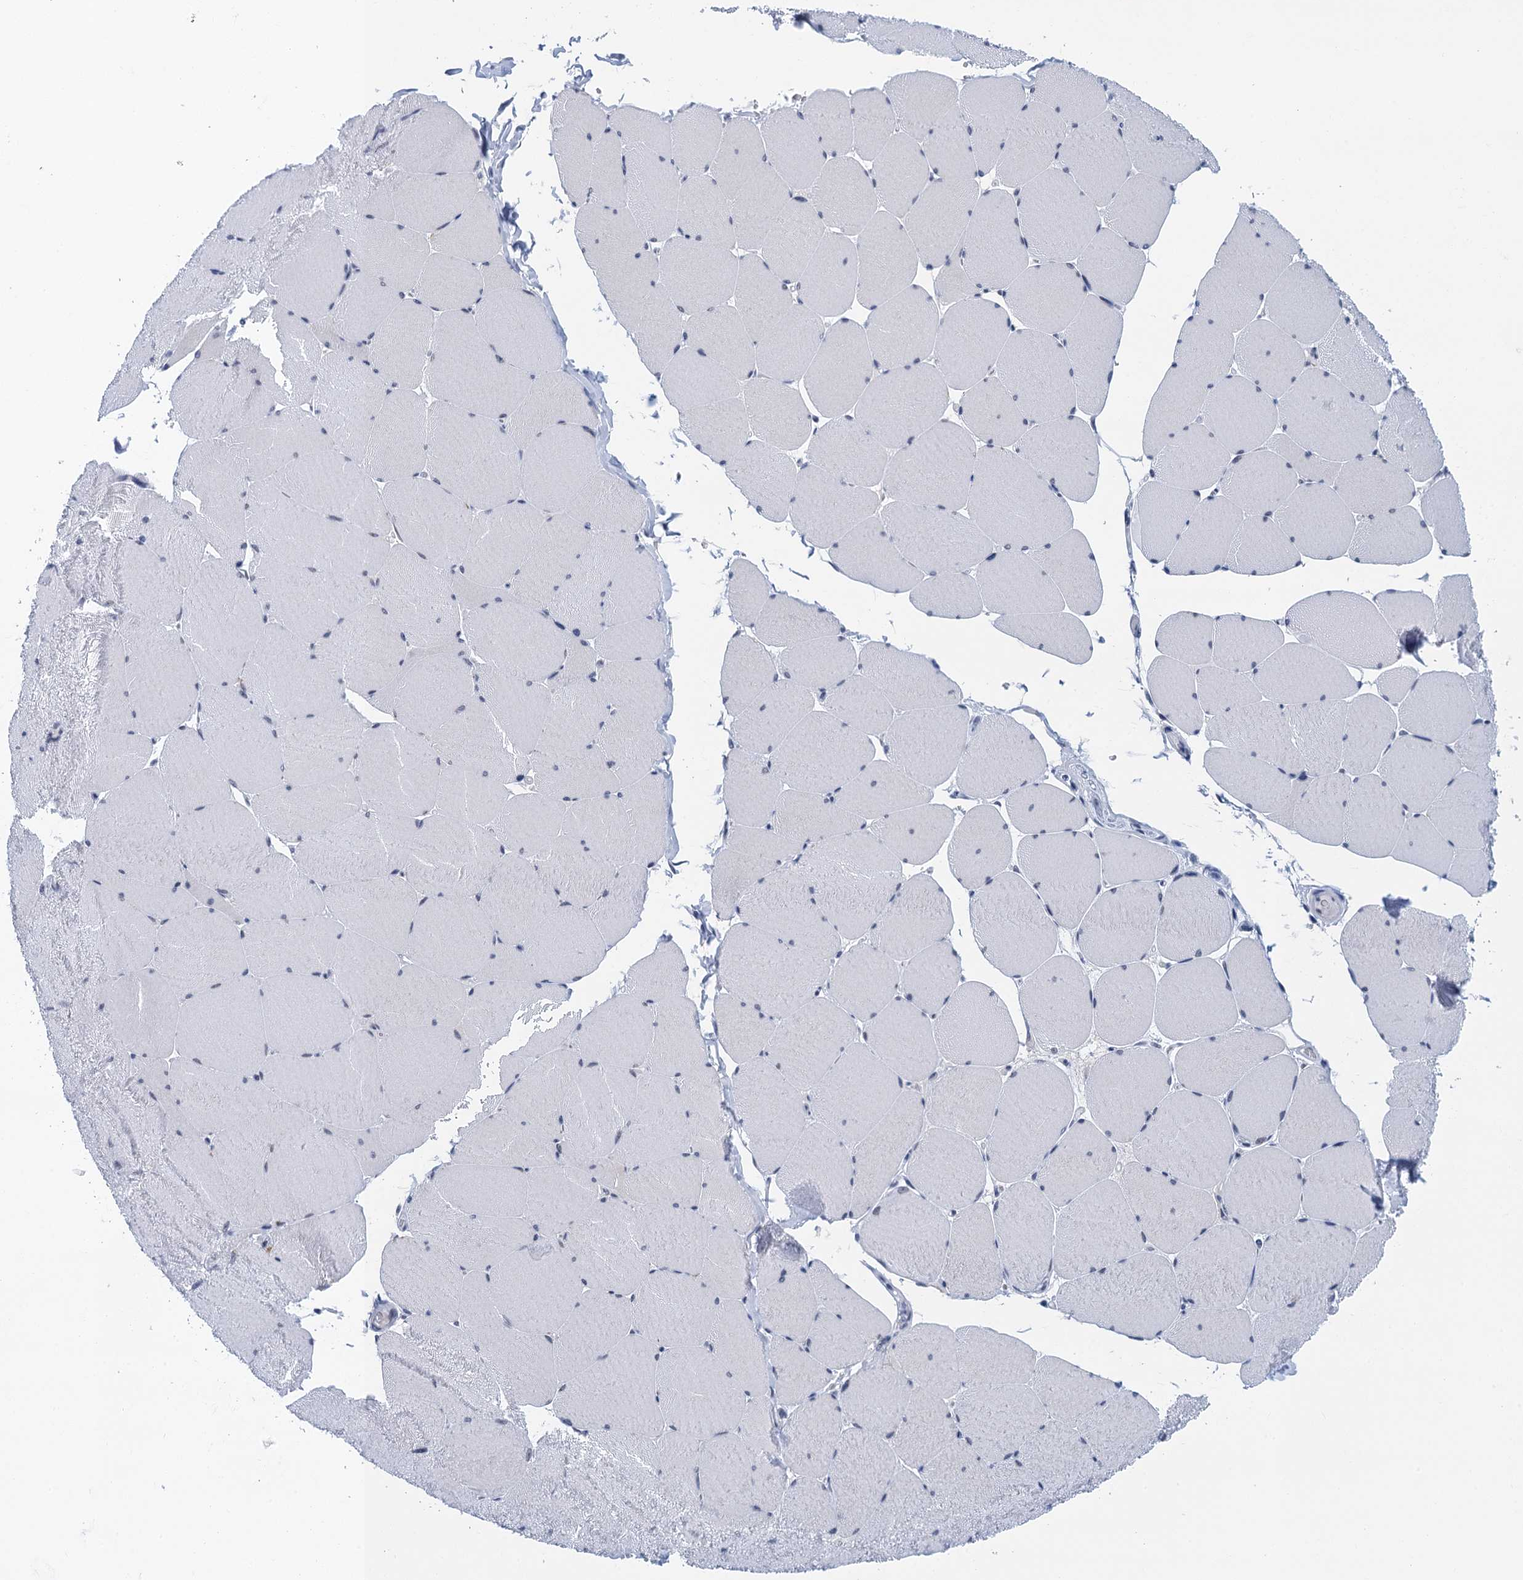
{"staining": {"intensity": "weak", "quantity": "<25%", "location": "cytoplasmic/membranous"}, "tissue": "skeletal muscle", "cell_type": "Myocytes", "image_type": "normal", "snomed": [{"axis": "morphology", "description": "Normal tissue, NOS"}, {"axis": "topography", "description": "Skeletal muscle"}, {"axis": "topography", "description": "Head-Neck"}], "caption": "Immunohistochemistry (IHC) of unremarkable skeletal muscle shows no positivity in myocytes. (DAB (3,3'-diaminobenzidine) immunohistochemistry (IHC), high magnification).", "gene": "EPS8L1", "patient": {"sex": "male", "age": 66}}